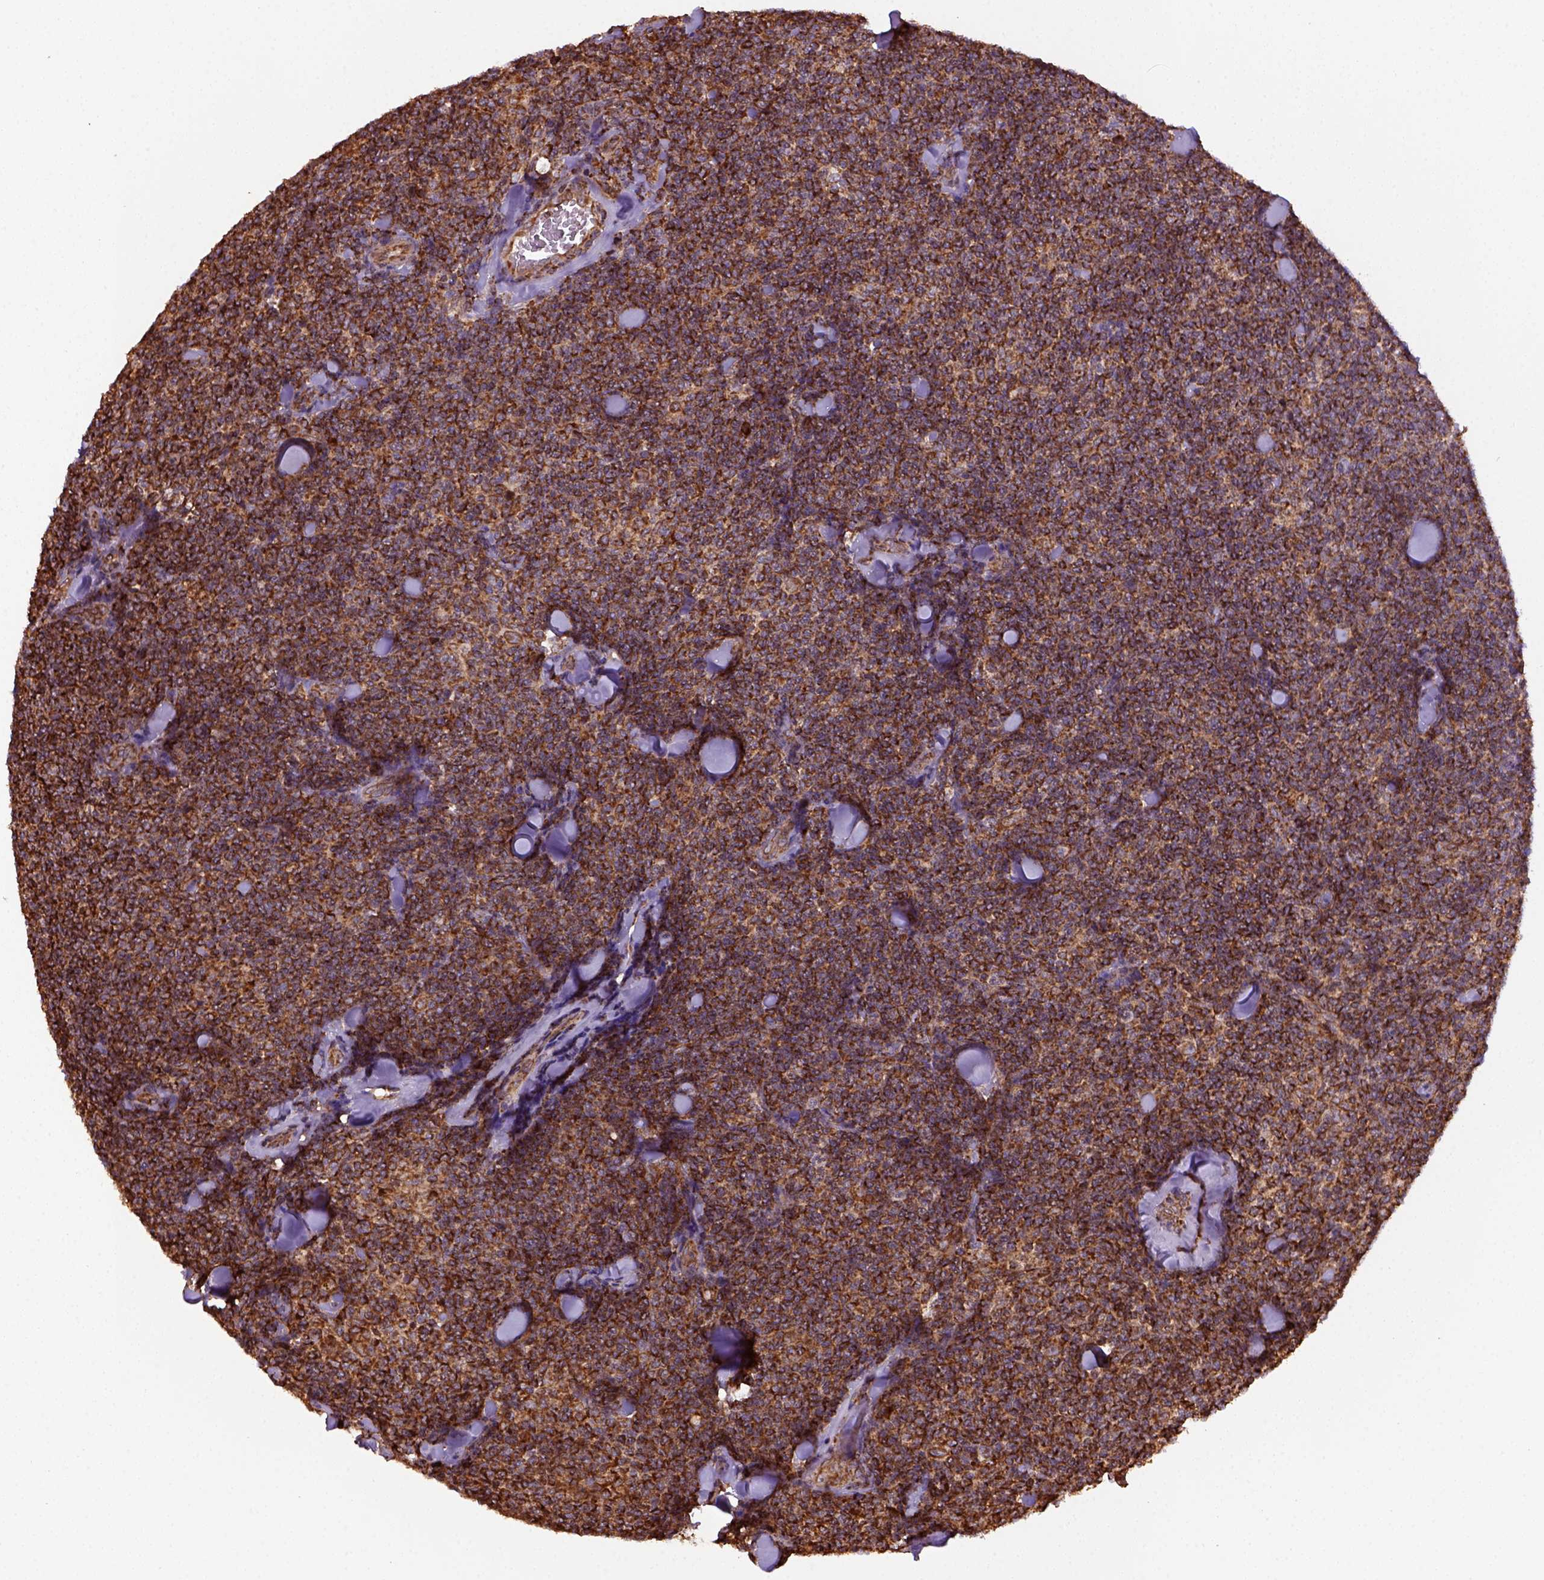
{"staining": {"intensity": "strong", "quantity": ">75%", "location": "cytoplasmic/membranous"}, "tissue": "lymphoma", "cell_type": "Tumor cells", "image_type": "cancer", "snomed": [{"axis": "morphology", "description": "Malignant lymphoma, non-Hodgkin's type, Low grade"}, {"axis": "topography", "description": "Lymph node"}], "caption": "Protein staining demonstrates strong cytoplasmic/membranous positivity in approximately >75% of tumor cells in lymphoma.", "gene": "MAPK8IP3", "patient": {"sex": "female", "age": 56}}